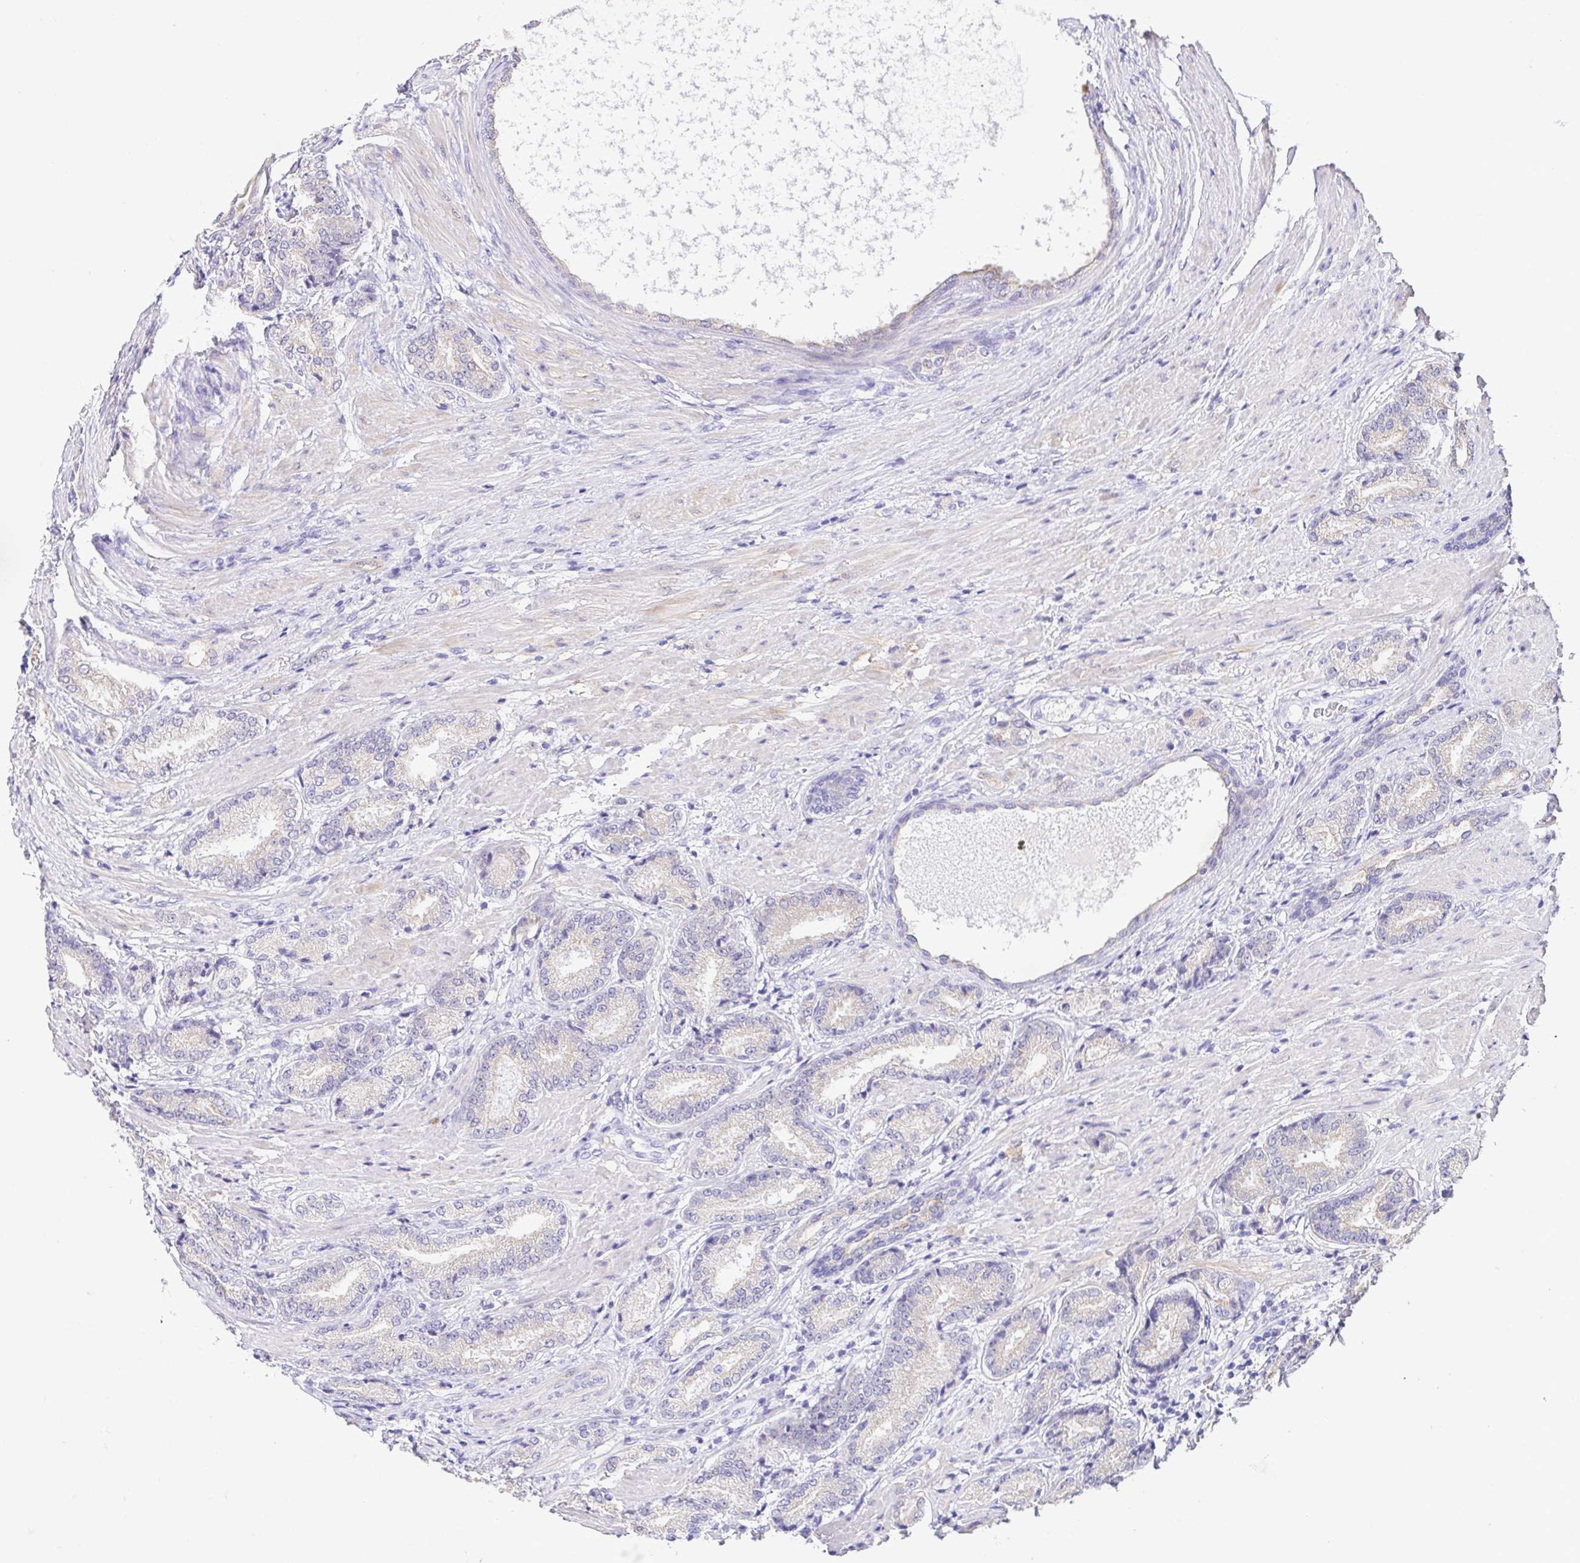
{"staining": {"intensity": "negative", "quantity": "none", "location": "none"}, "tissue": "prostate cancer", "cell_type": "Tumor cells", "image_type": "cancer", "snomed": [{"axis": "morphology", "description": "Adenocarcinoma, High grade"}, {"axis": "topography", "description": "Prostate and seminal vesicle, NOS"}], "caption": "This is an immunohistochemistry histopathology image of human prostate adenocarcinoma (high-grade). There is no staining in tumor cells.", "gene": "FABP3", "patient": {"sex": "male", "age": 61}}